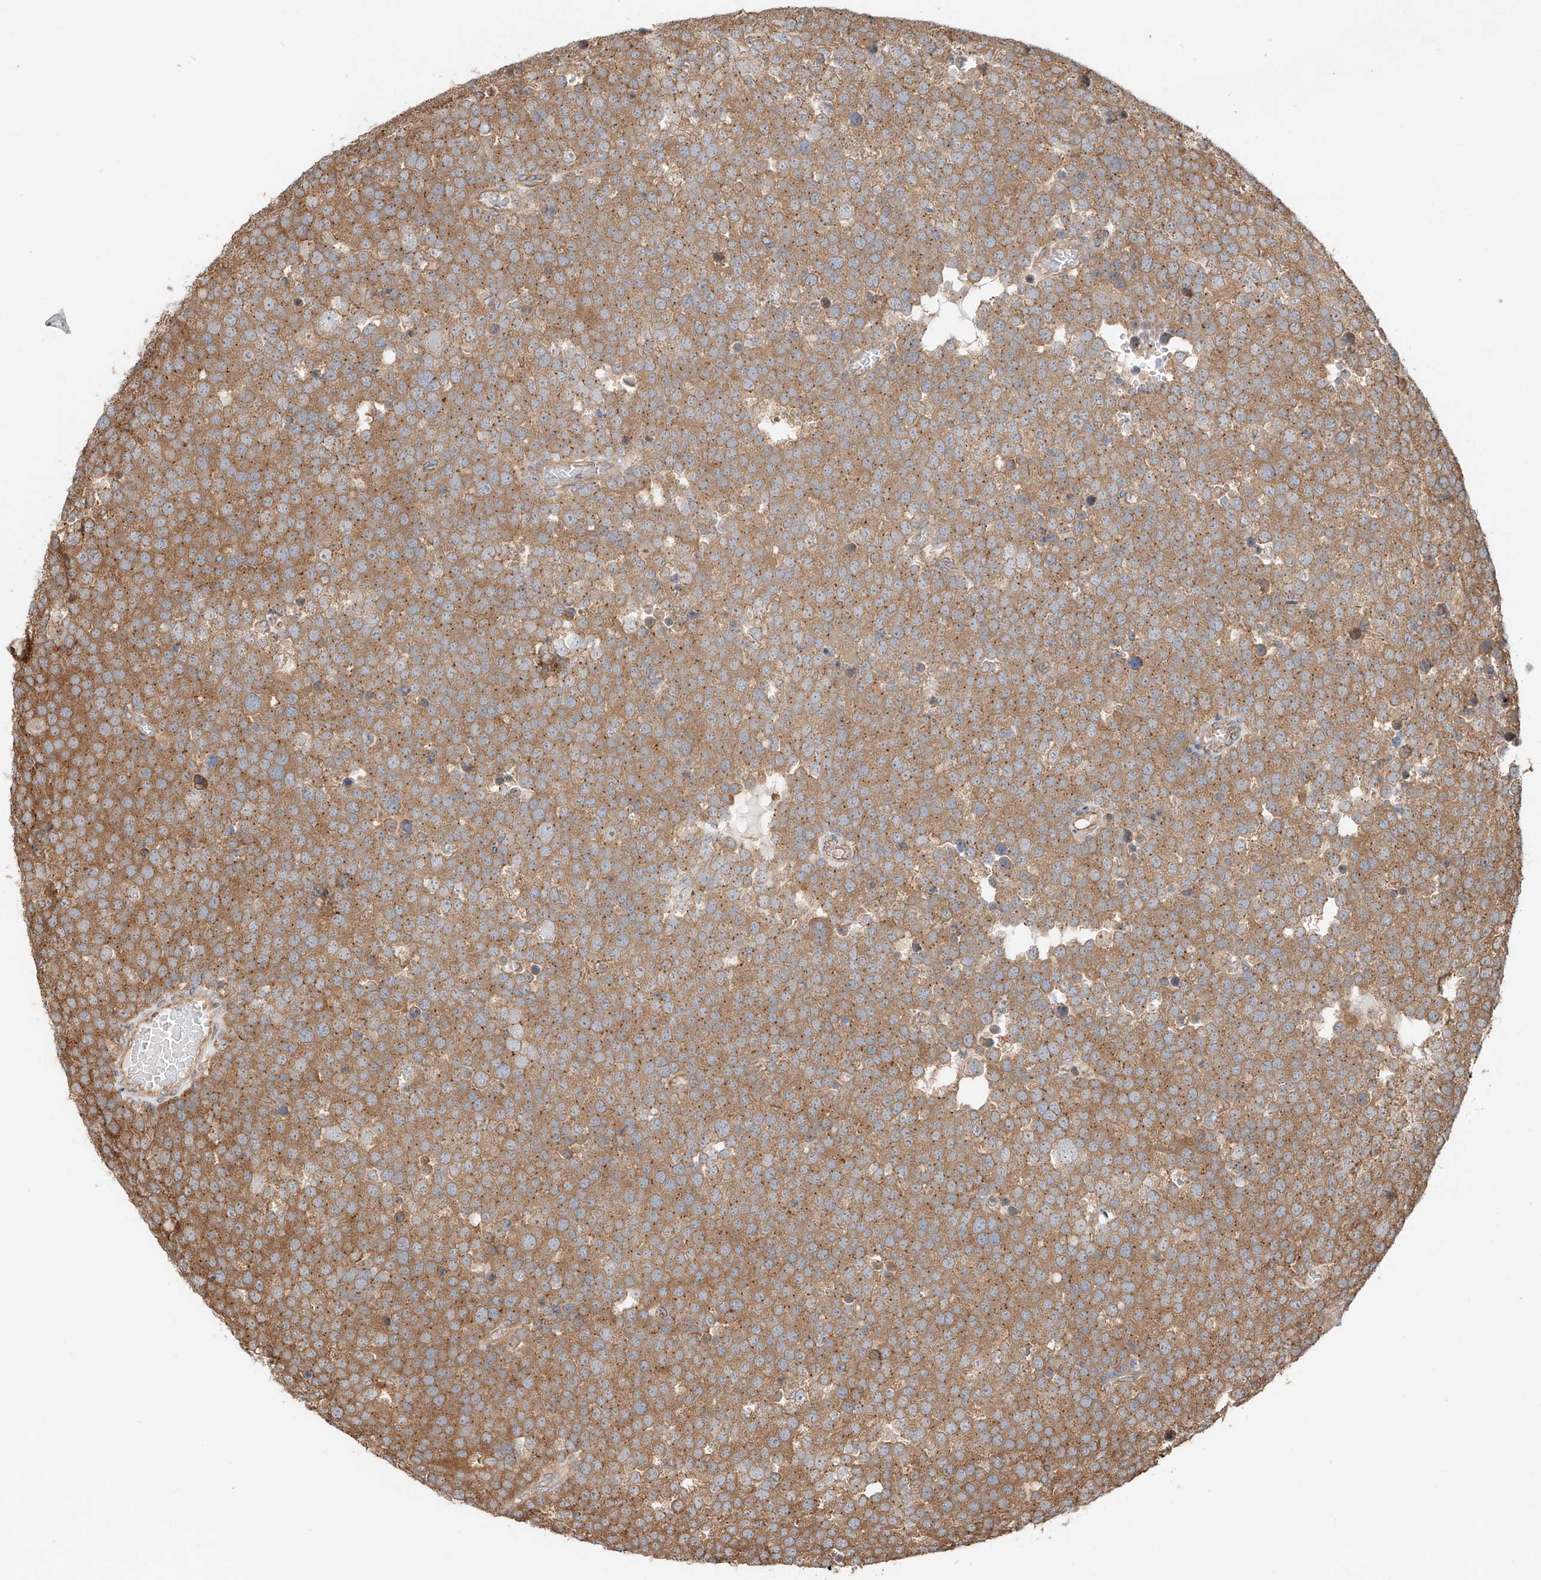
{"staining": {"intensity": "moderate", "quantity": ">75%", "location": "cytoplasmic/membranous"}, "tissue": "testis cancer", "cell_type": "Tumor cells", "image_type": "cancer", "snomed": [{"axis": "morphology", "description": "Seminoma, NOS"}, {"axis": "topography", "description": "Testis"}], "caption": "There is medium levels of moderate cytoplasmic/membranous positivity in tumor cells of seminoma (testis), as demonstrated by immunohistochemical staining (brown color).", "gene": "CEP162", "patient": {"sex": "male", "age": 71}}